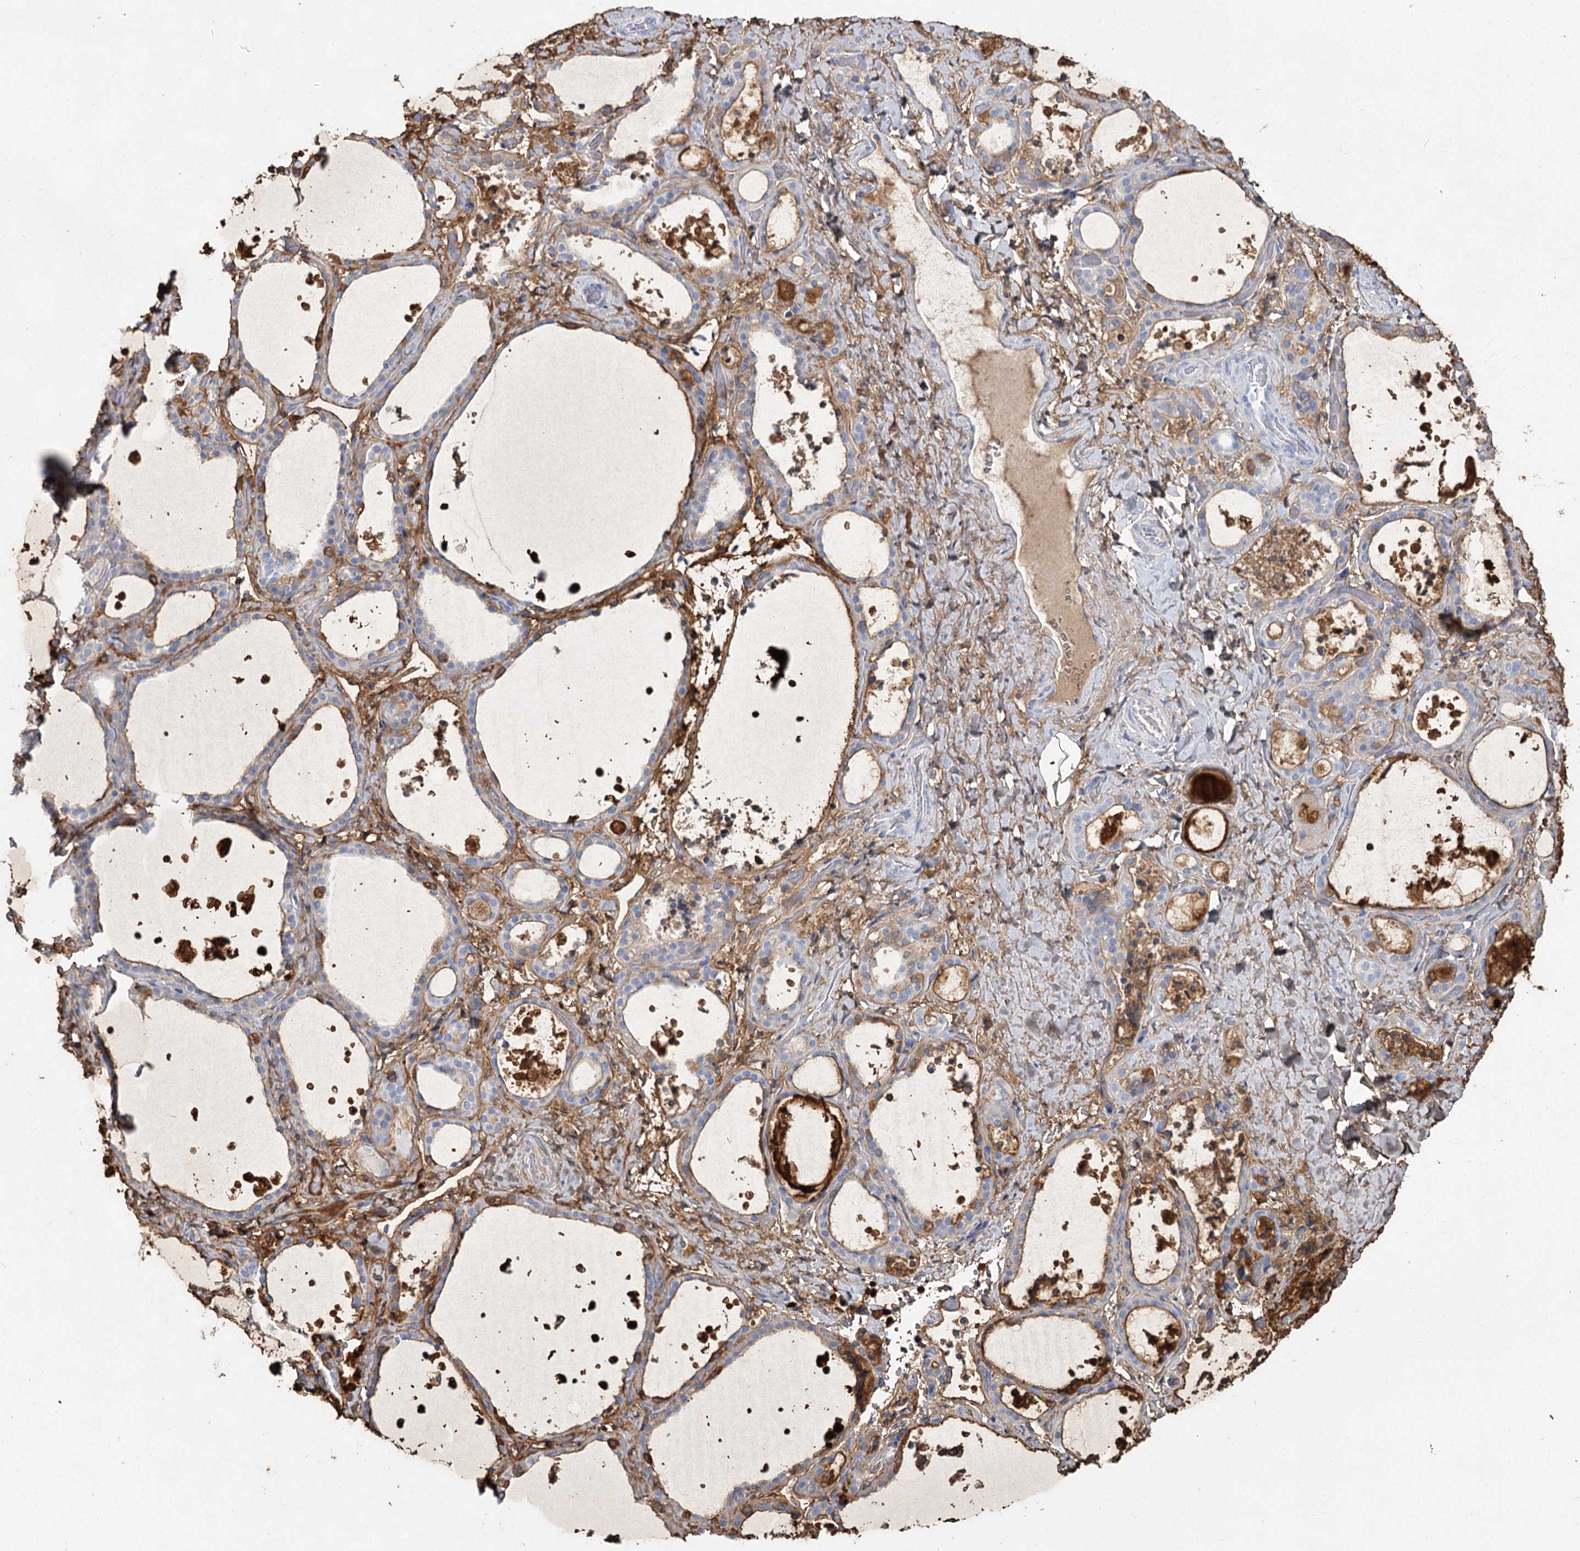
{"staining": {"intensity": "strong", "quantity": "25%-75%", "location": "cytoplasmic/membranous"}, "tissue": "thyroid gland", "cell_type": "Glandular cells", "image_type": "normal", "snomed": [{"axis": "morphology", "description": "Normal tissue, NOS"}, {"axis": "topography", "description": "Thyroid gland"}], "caption": "Strong cytoplasmic/membranous expression for a protein is identified in approximately 25%-75% of glandular cells of unremarkable thyroid gland using IHC.", "gene": "SLC17A2", "patient": {"sex": "female", "age": 44}}